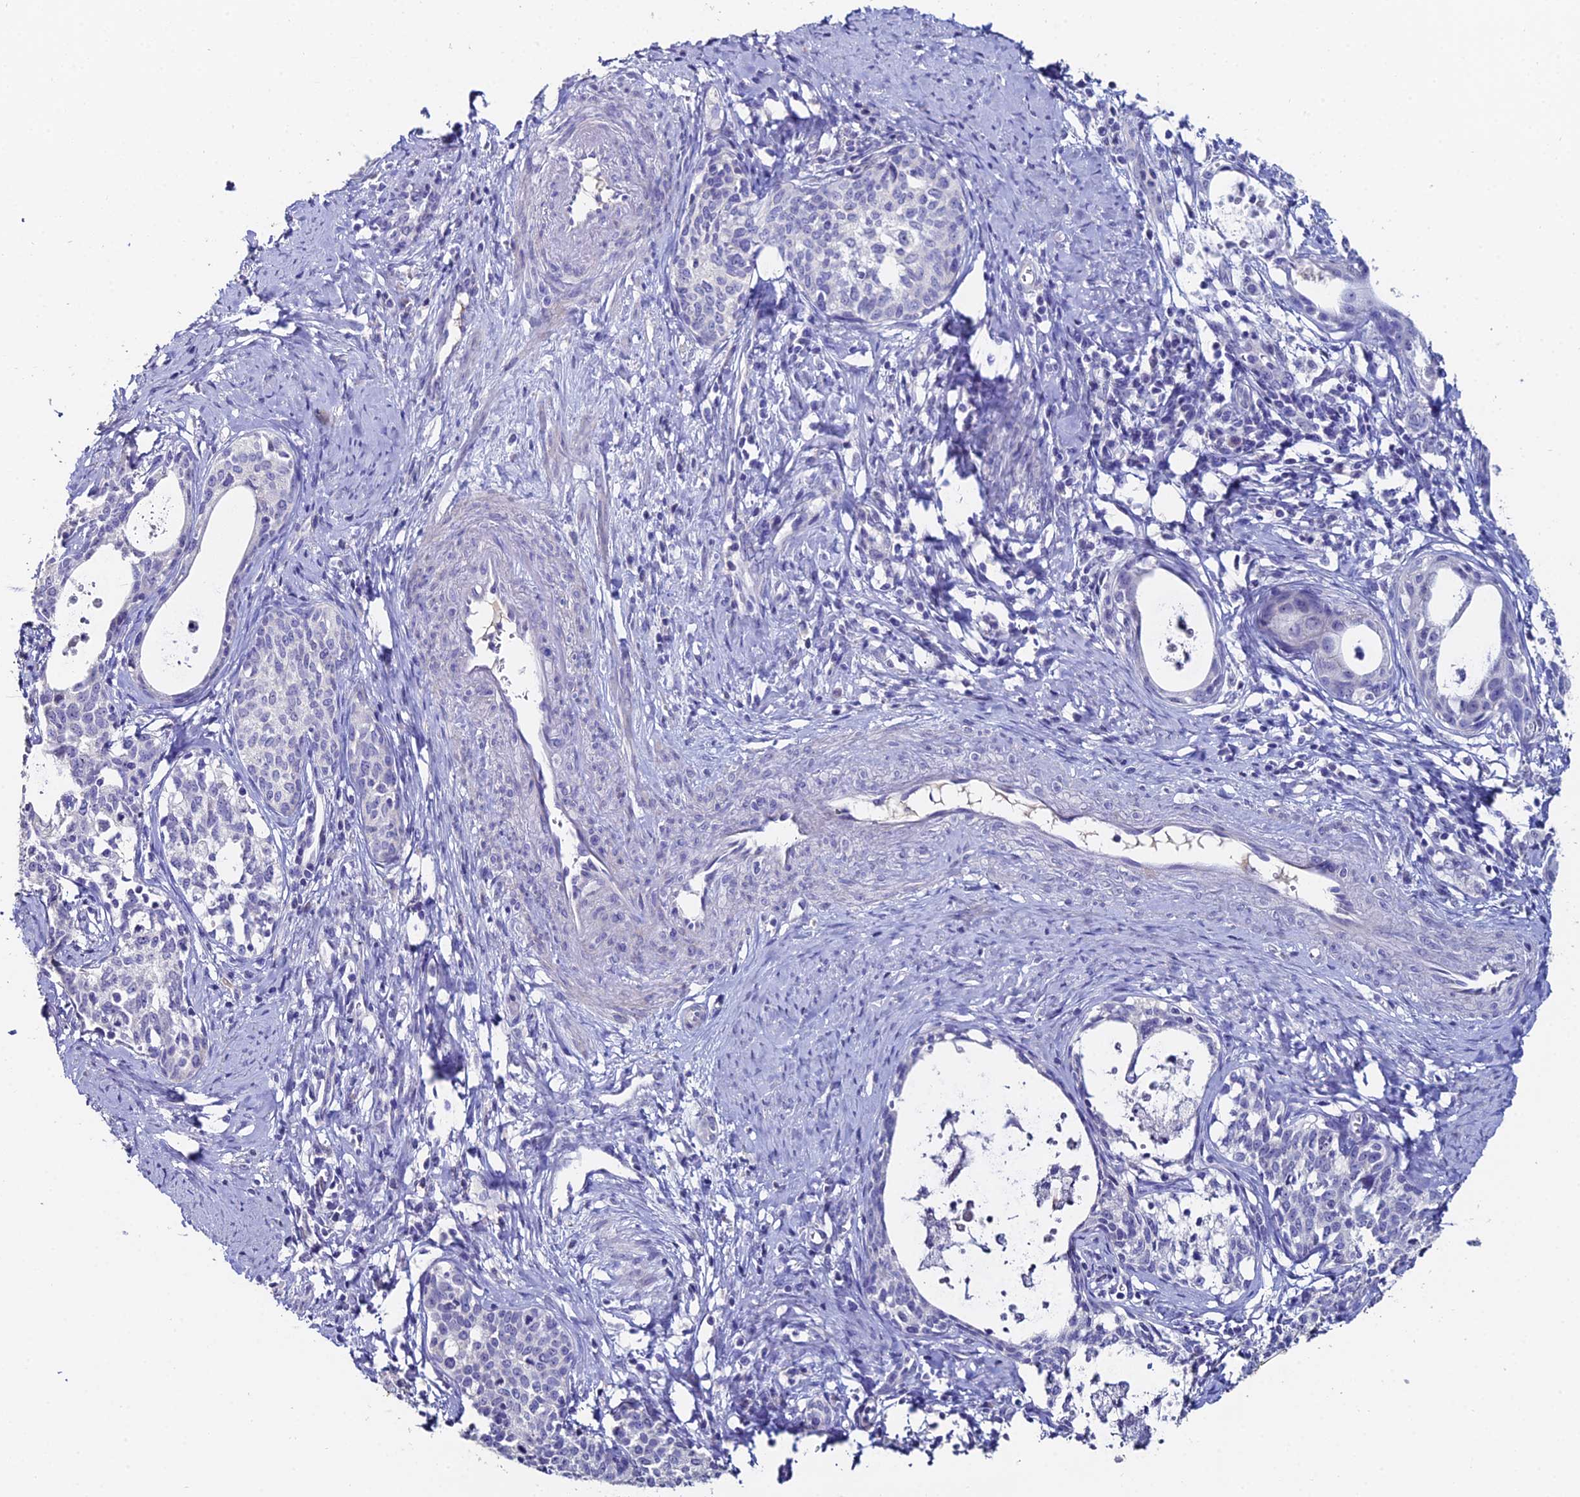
{"staining": {"intensity": "negative", "quantity": "none", "location": "none"}, "tissue": "cervical cancer", "cell_type": "Tumor cells", "image_type": "cancer", "snomed": [{"axis": "morphology", "description": "Squamous cell carcinoma, NOS"}, {"axis": "topography", "description": "Cervix"}], "caption": "This is an immunohistochemistry (IHC) histopathology image of human squamous cell carcinoma (cervical). There is no staining in tumor cells.", "gene": "ESRRG", "patient": {"sex": "female", "age": 52}}